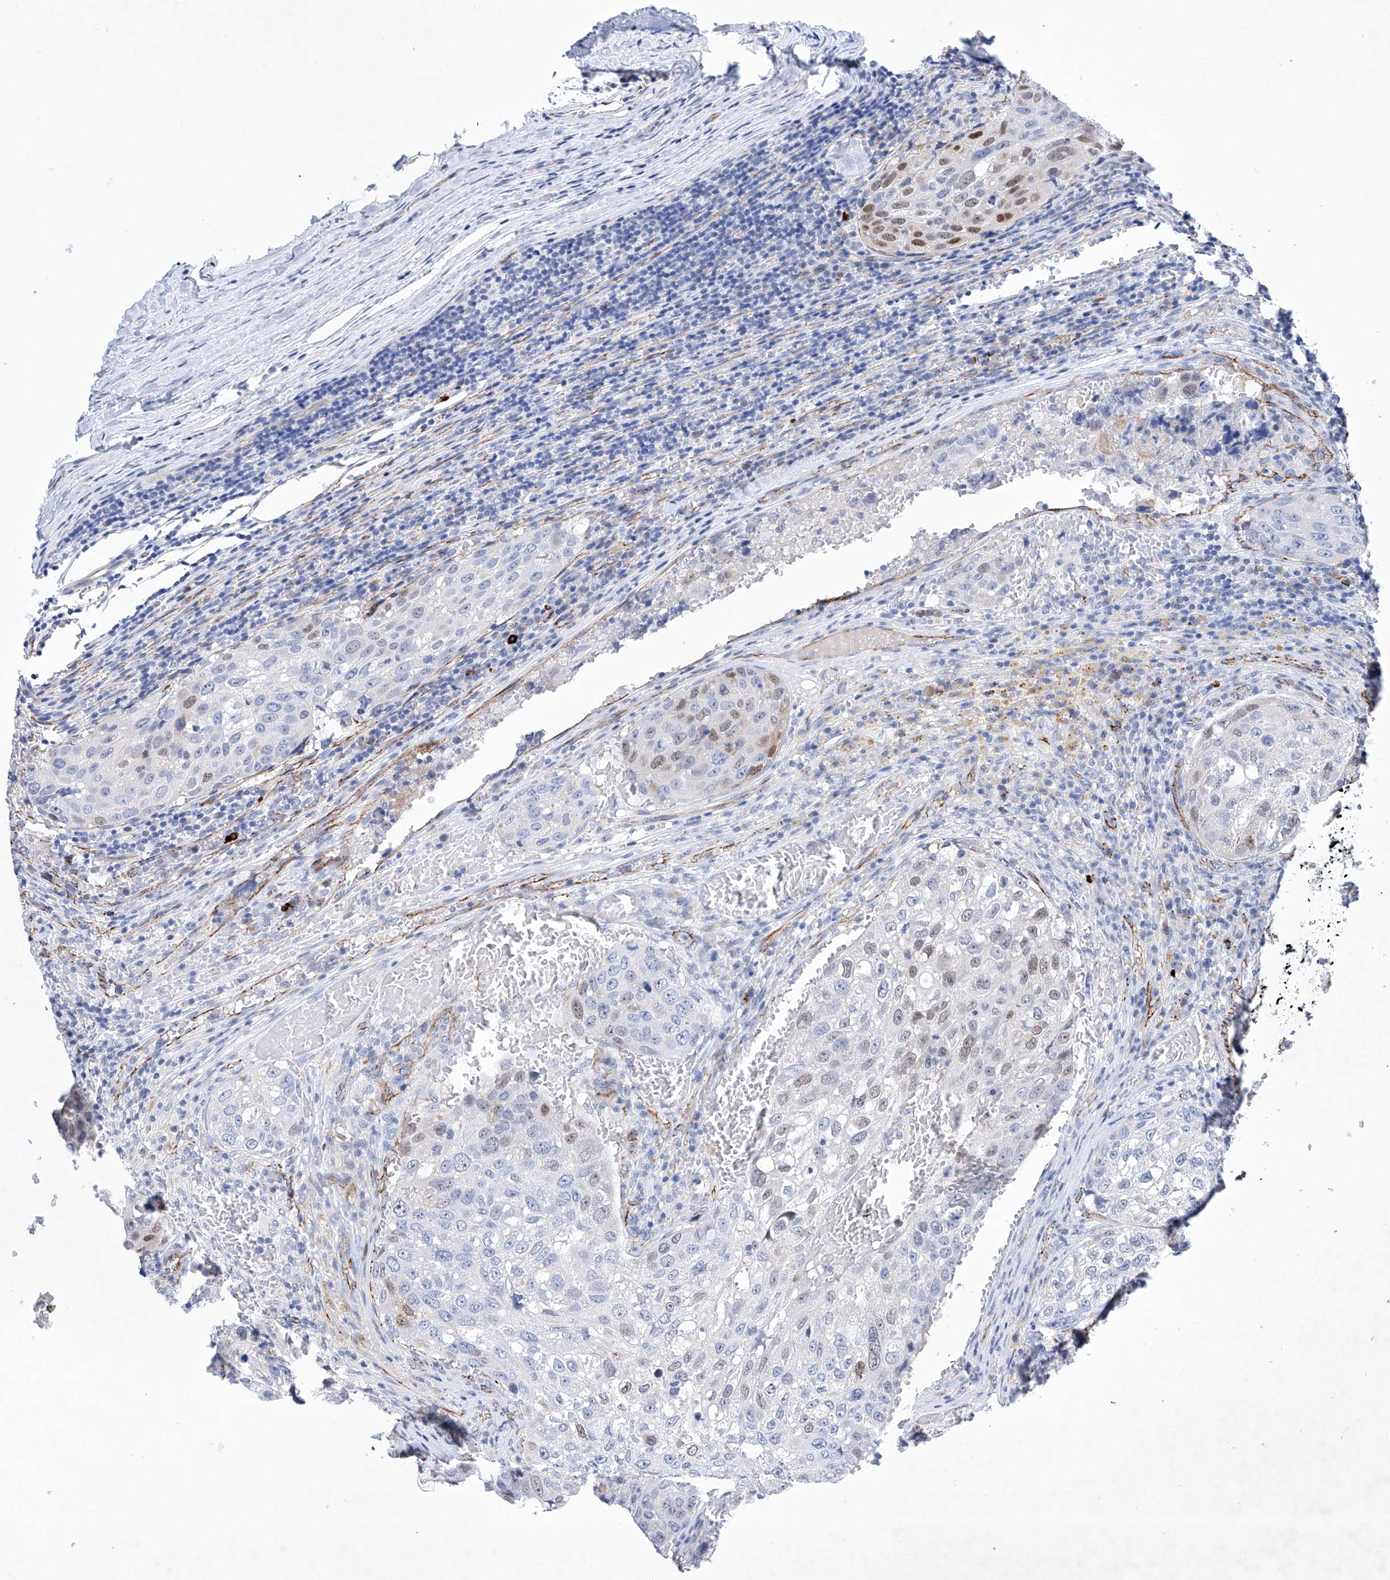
{"staining": {"intensity": "moderate", "quantity": "<25%", "location": "nuclear"}, "tissue": "urothelial cancer", "cell_type": "Tumor cells", "image_type": "cancer", "snomed": [{"axis": "morphology", "description": "Urothelial carcinoma, High grade"}, {"axis": "topography", "description": "Lymph node"}, {"axis": "topography", "description": "Urinary bladder"}], "caption": "High-grade urothelial carcinoma was stained to show a protein in brown. There is low levels of moderate nuclear staining in approximately <25% of tumor cells. (DAB (3,3'-diaminobenzidine) IHC, brown staining for protein, blue staining for nuclei).", "gene": "ETV7", "patient": {"sex": "male", "age": 51}}